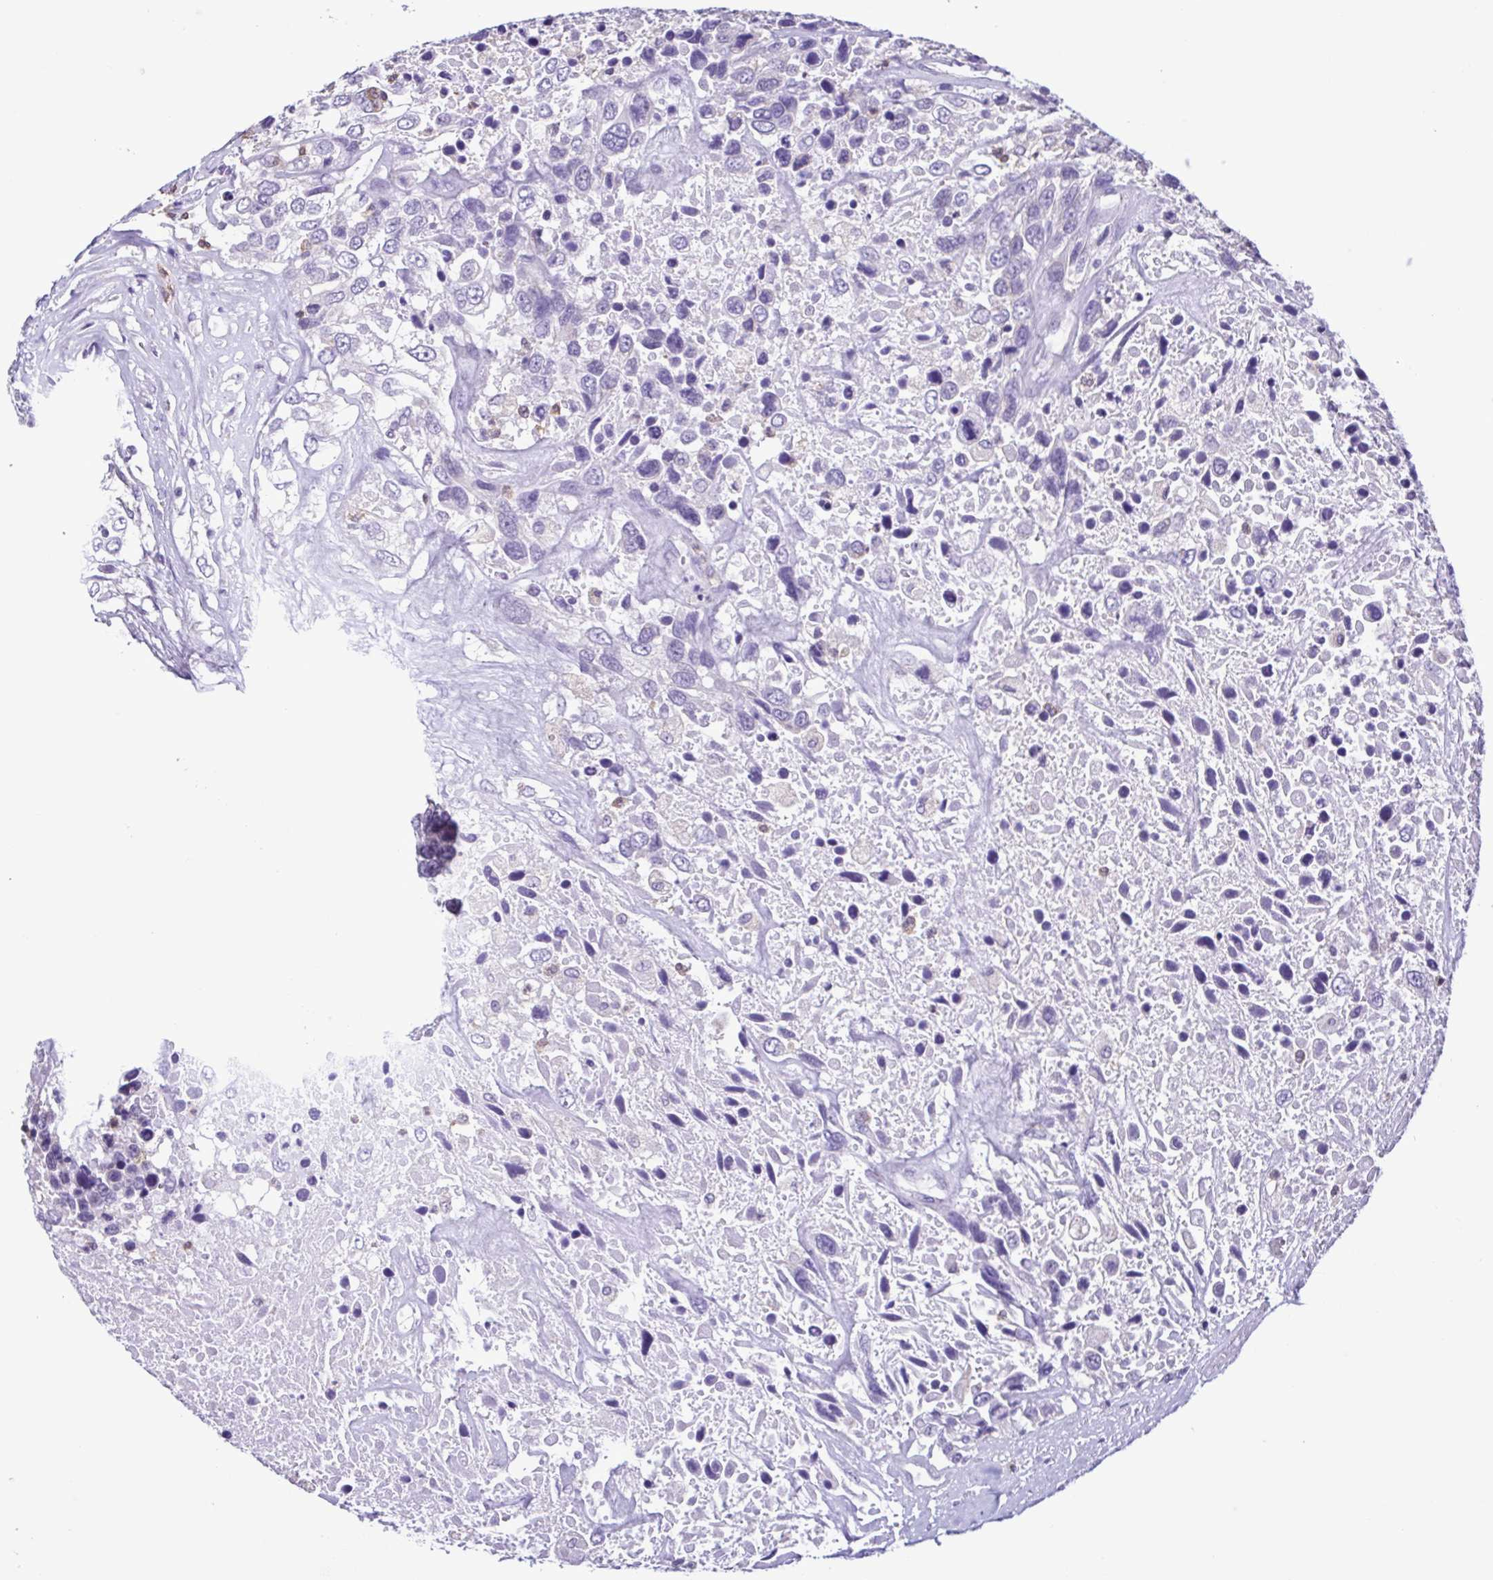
{"staining": {"intensity": "negative", "quantity": "none", "location": "none"}, "tissue": "urothelial cancer", "cell_type": "Tumor cells", "image_type": "cancer", "snomed": [{"axis": "morphology", "description": "Urothelial carcinoma, High grade"}, {"axis": "topography", "description": "Urinary bladder"}], "caption": "IHC image of urothelial cancer stained for a protein (brown), which reveals no staining in tumor cells.", "gene": "CBY2", "patient": {"sex": "female", "age": 70}}